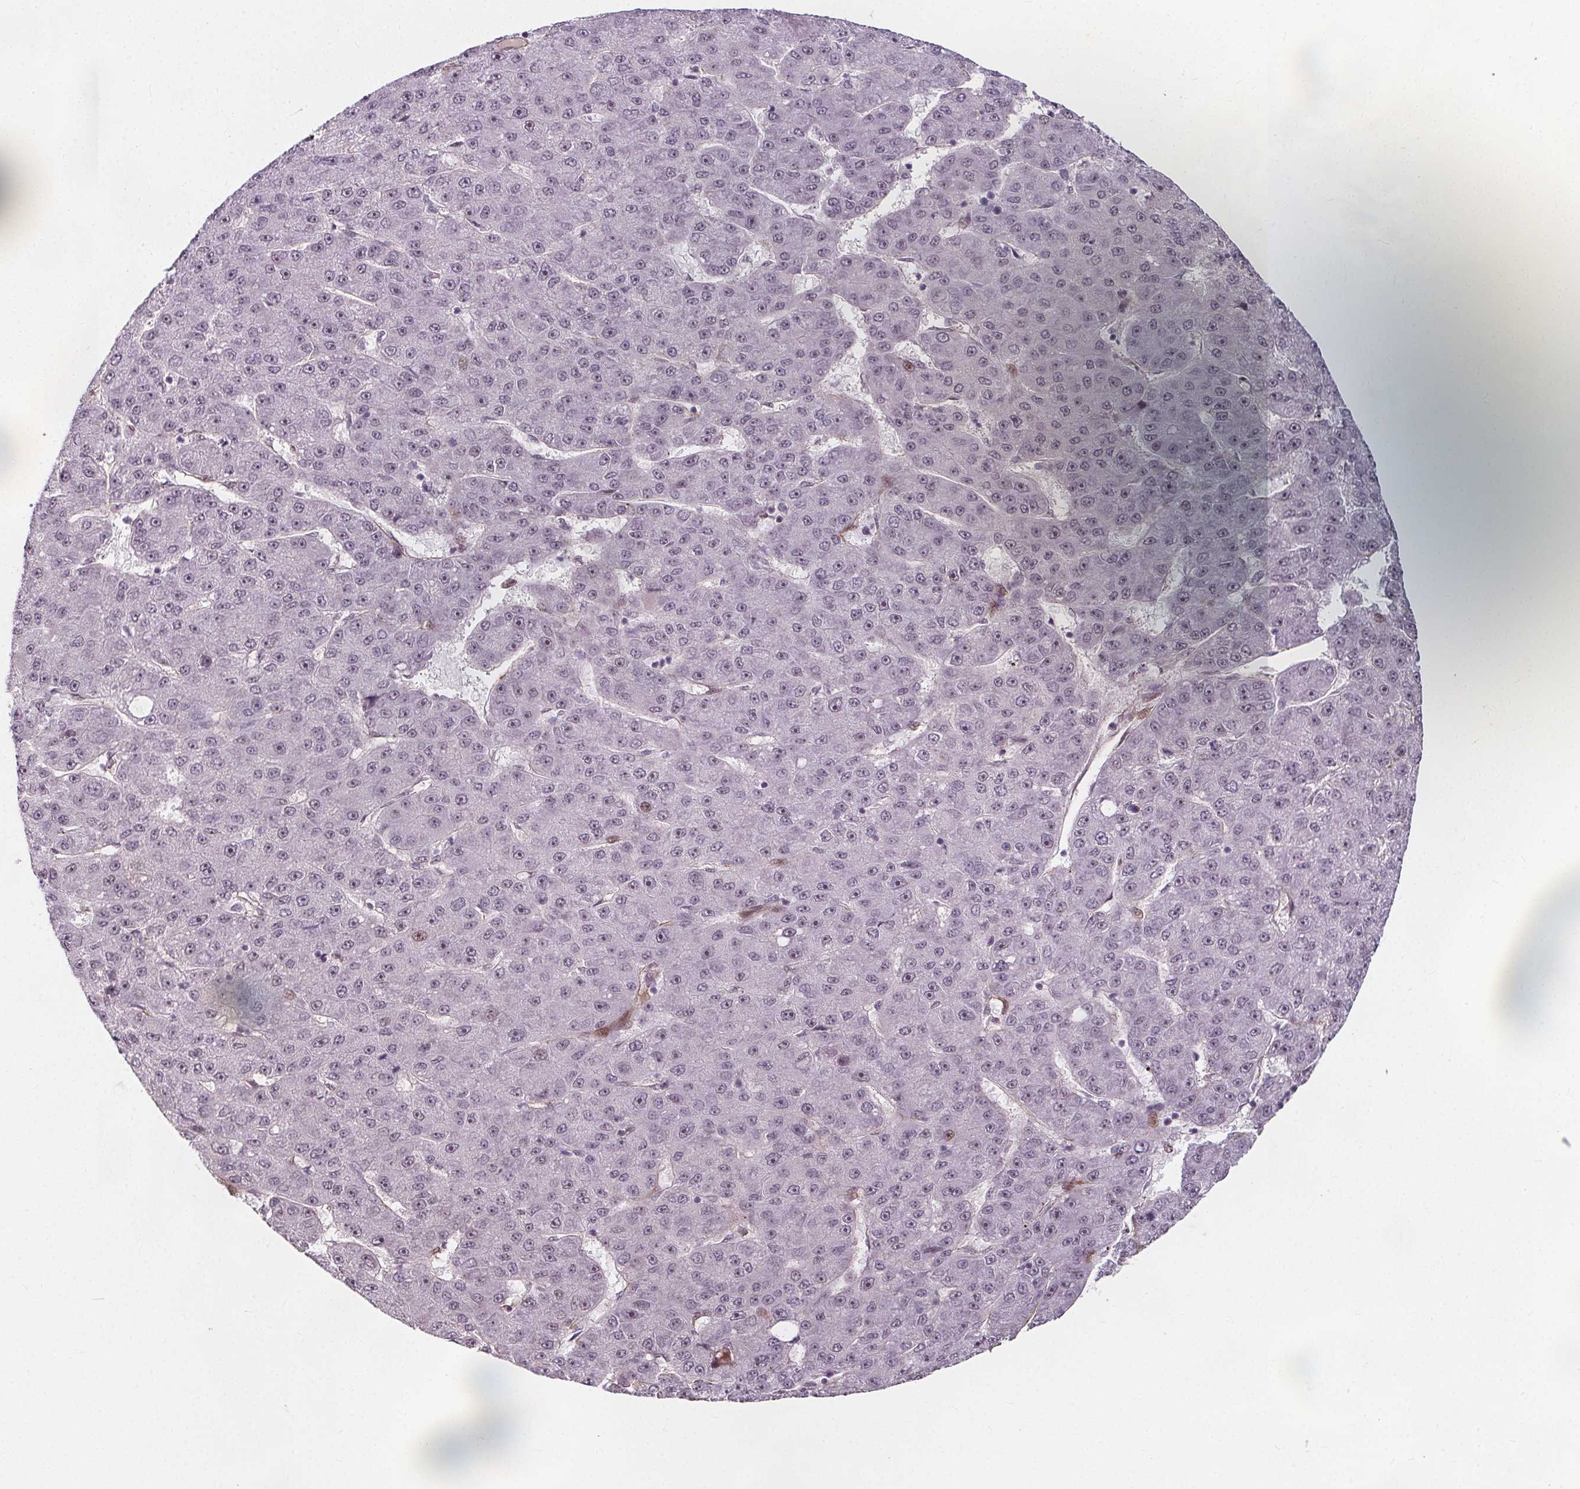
{"staining": {"intensity": "weak", "quantity": "25%-75%", "location": "nuclear"}, "tissue": "liver cancer", "cell_type": "Tumor cells", "image_type": "cancer", "snomed": [{"axis": "morphology", "description": "Carcinoma, Hepatocellular, NOS"}, {"axis": "topography", "description": "Liver"}], "caption": "Immunohistochemical staining of human liver cancer (hepatocellular carcinoma) reveals low levels of weak nuclear protein staining in about 25%-75% of tumor cells.", "gene": "HAS1", "patient": {"sex": "male", "age": 67}}